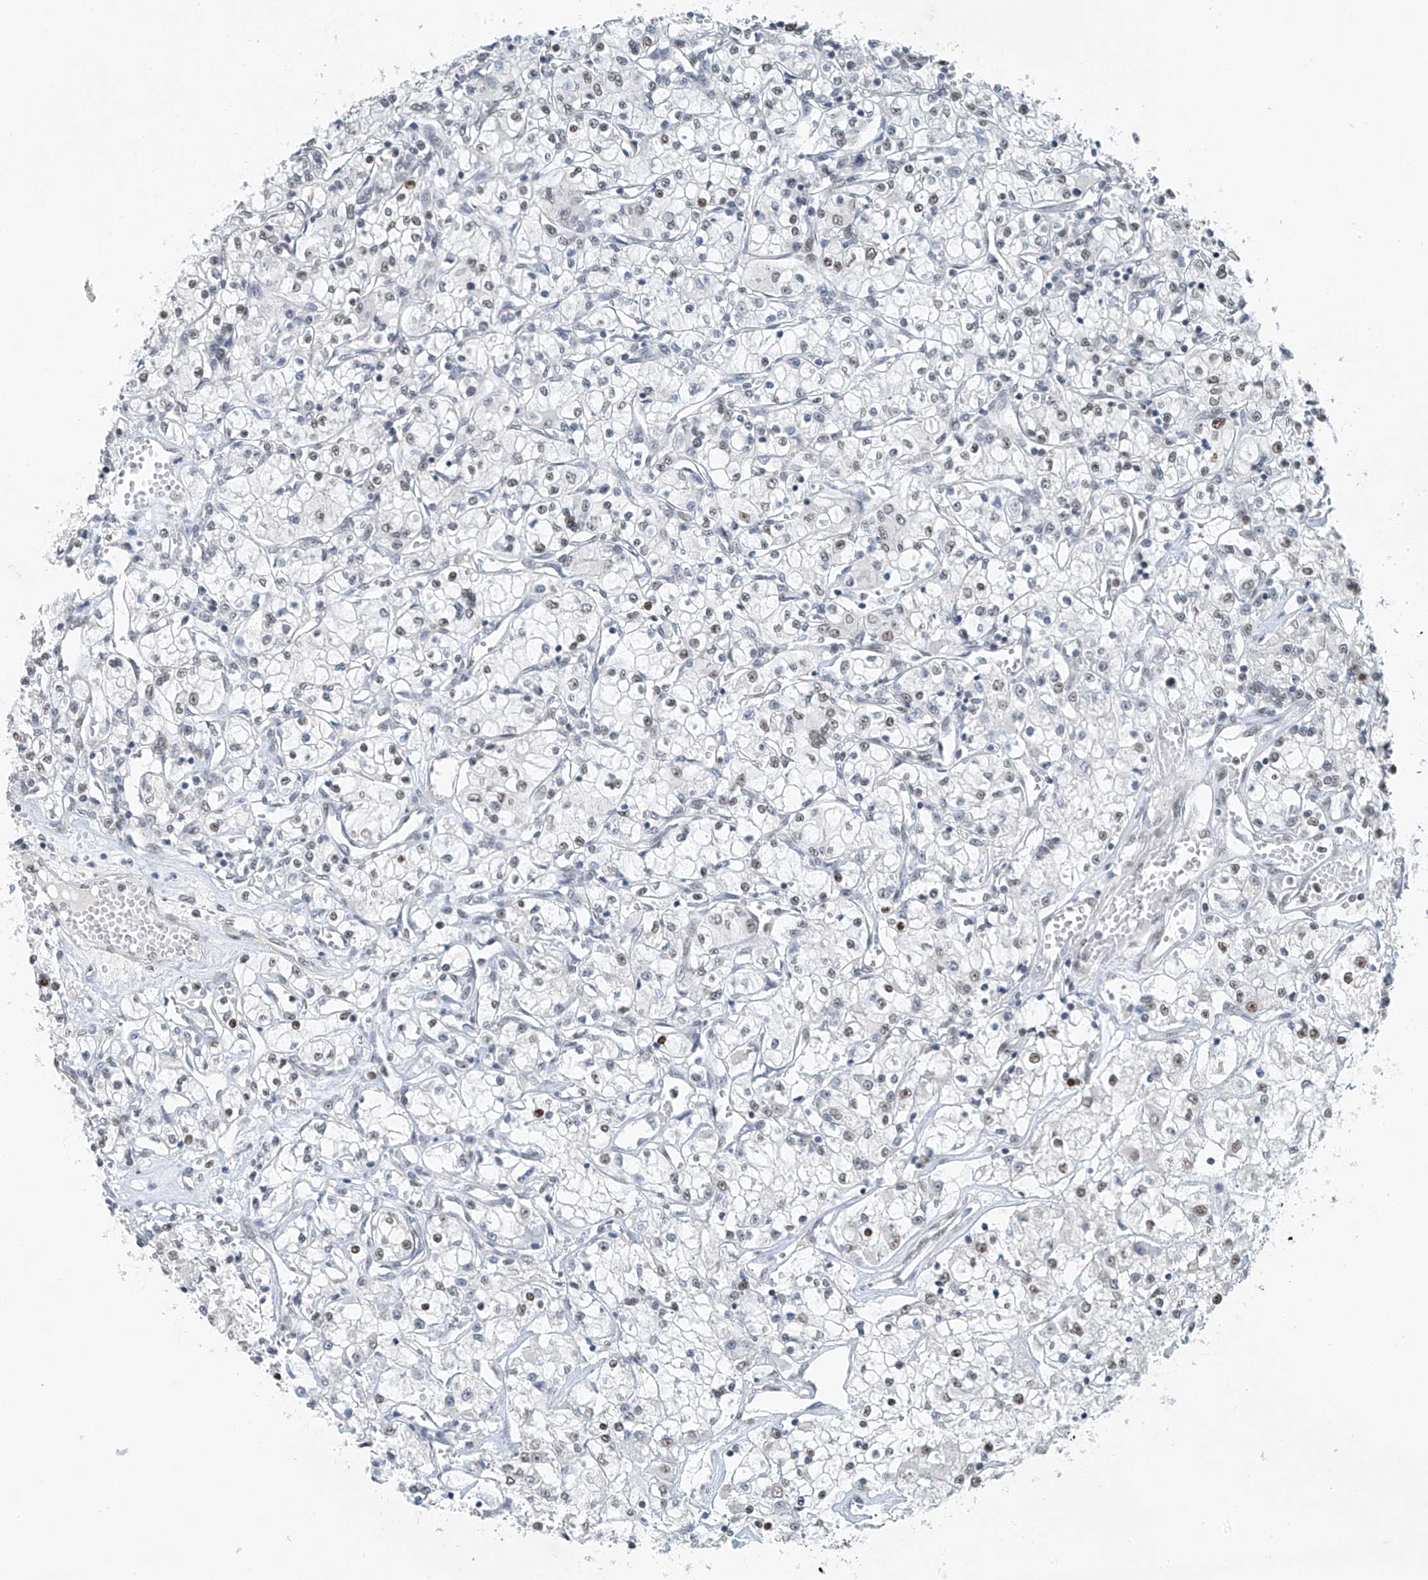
{"staining": {"intensity": "weak", "quantity": "25%-75%", "location": "nuclear"}, "tissue": "renal cancer", "cell_type": "Tumor cells", "image_type": "cancer", "snomed": [{"axis": "morphology", "description": "Adenocarcinoma, NOS"}, {"axis": "topography", "description": "Kidney"}], "caption": "A high-resolution image shows immunohistochemistry (IHC) staining of adenocarcinoma (renal), which reveals weak nuclear positivity in about 25%-75% of tumor cells. (IHC, brightfield microscopy, high magnification).", "gene": "TAF8", "patient": {"sex": "female", "age": 59}}